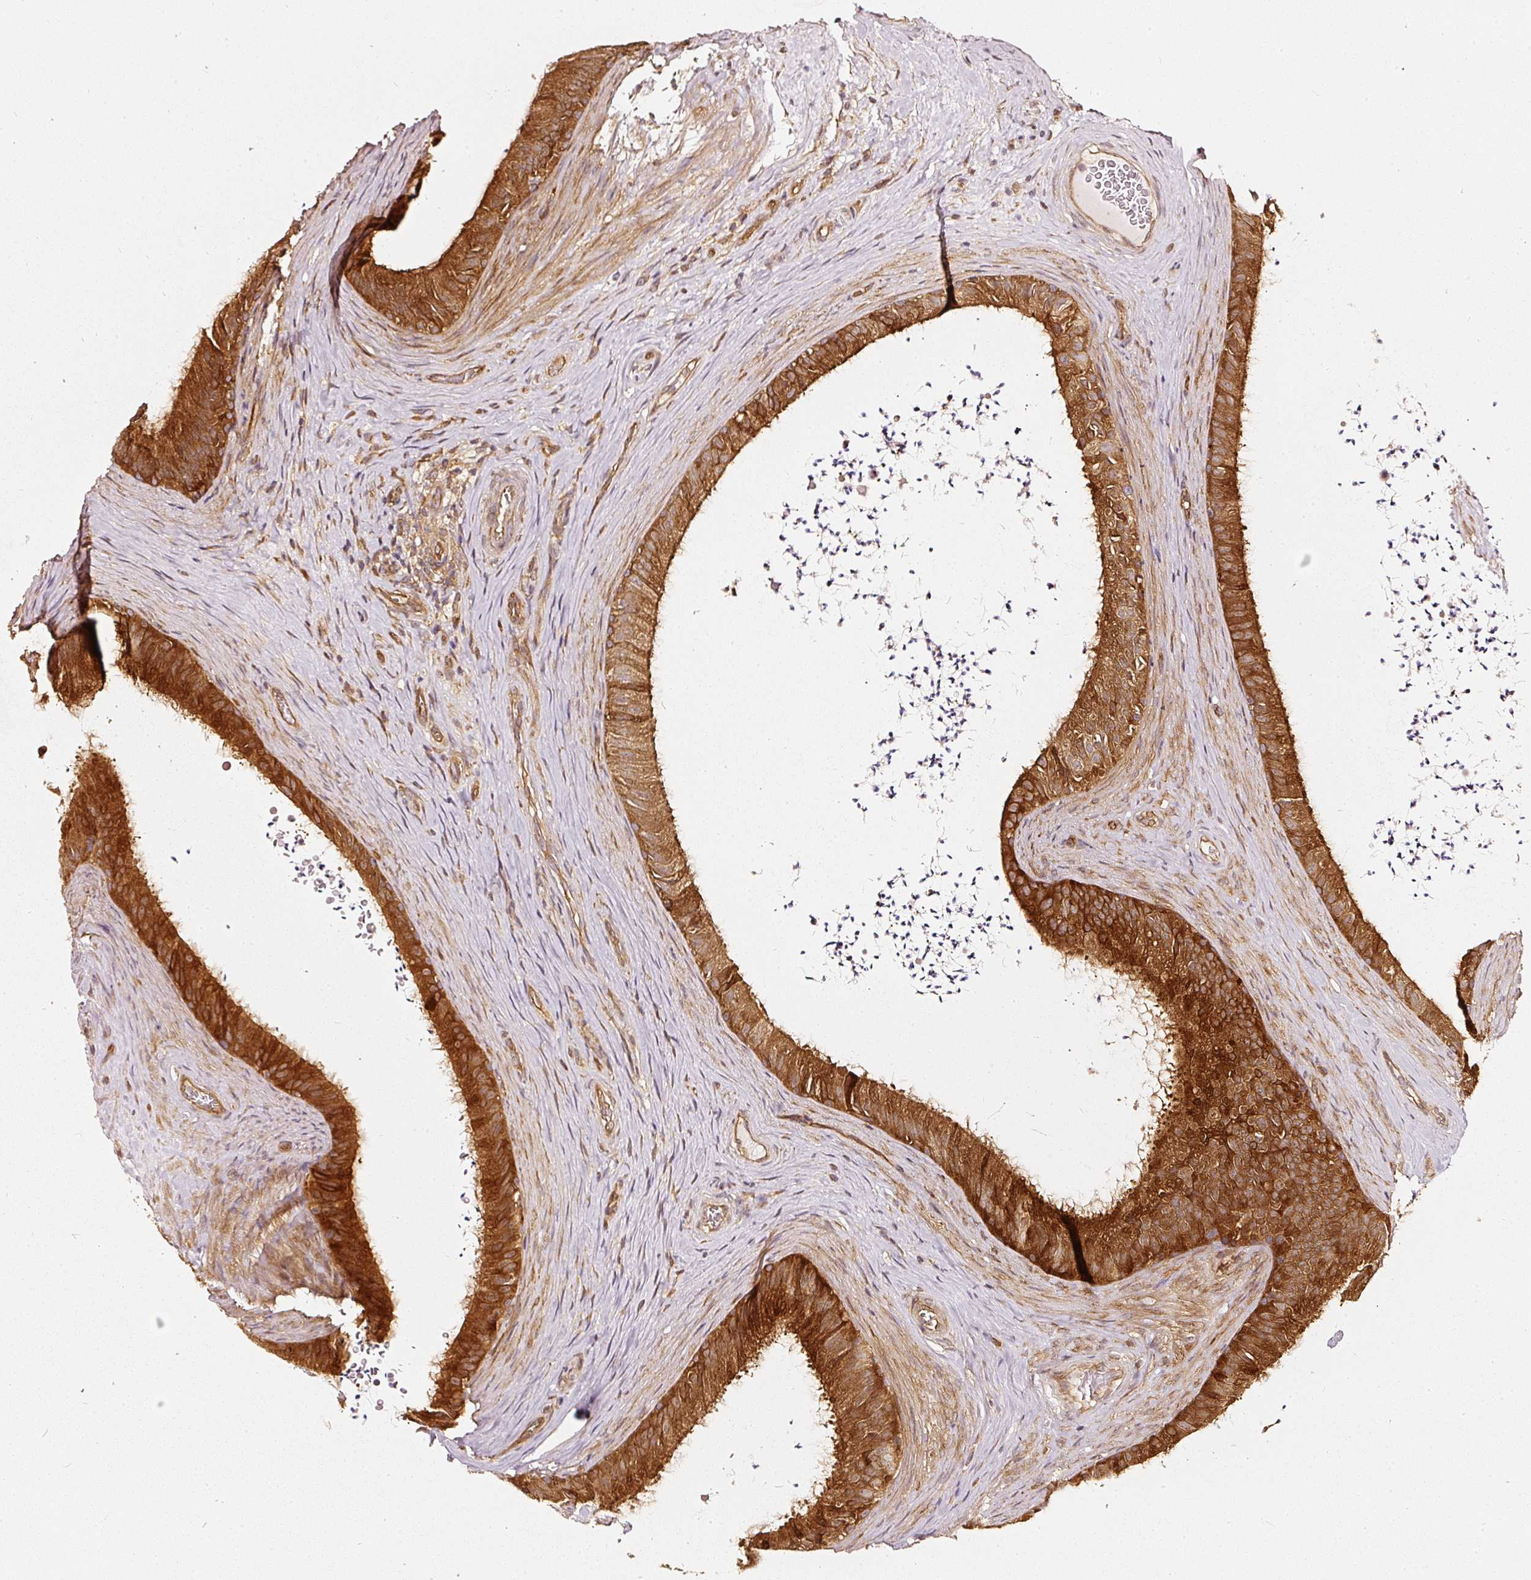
{"staining": {"intensity": "strong", "quantity": ">75%", "location": "cytoplasmic/membranous"}, "tissue": "epididymis", "cell_type": "Glandular cells", "image_type": "normal", "snomed": [{"axis": "morphology", "description": "Normal tissue, NOS"}, {"axis": "topography", "description": "Testis"}, {"axis": "topography", "description": "Epididymis"}], "caption": "Epididymis stained with immunohistochemistry displays strong cytoplasmic/membranous positivity in about >75% of glandular cells.", "gene": "ASMTL", "patient": {"sex": "male", "age": 41}}